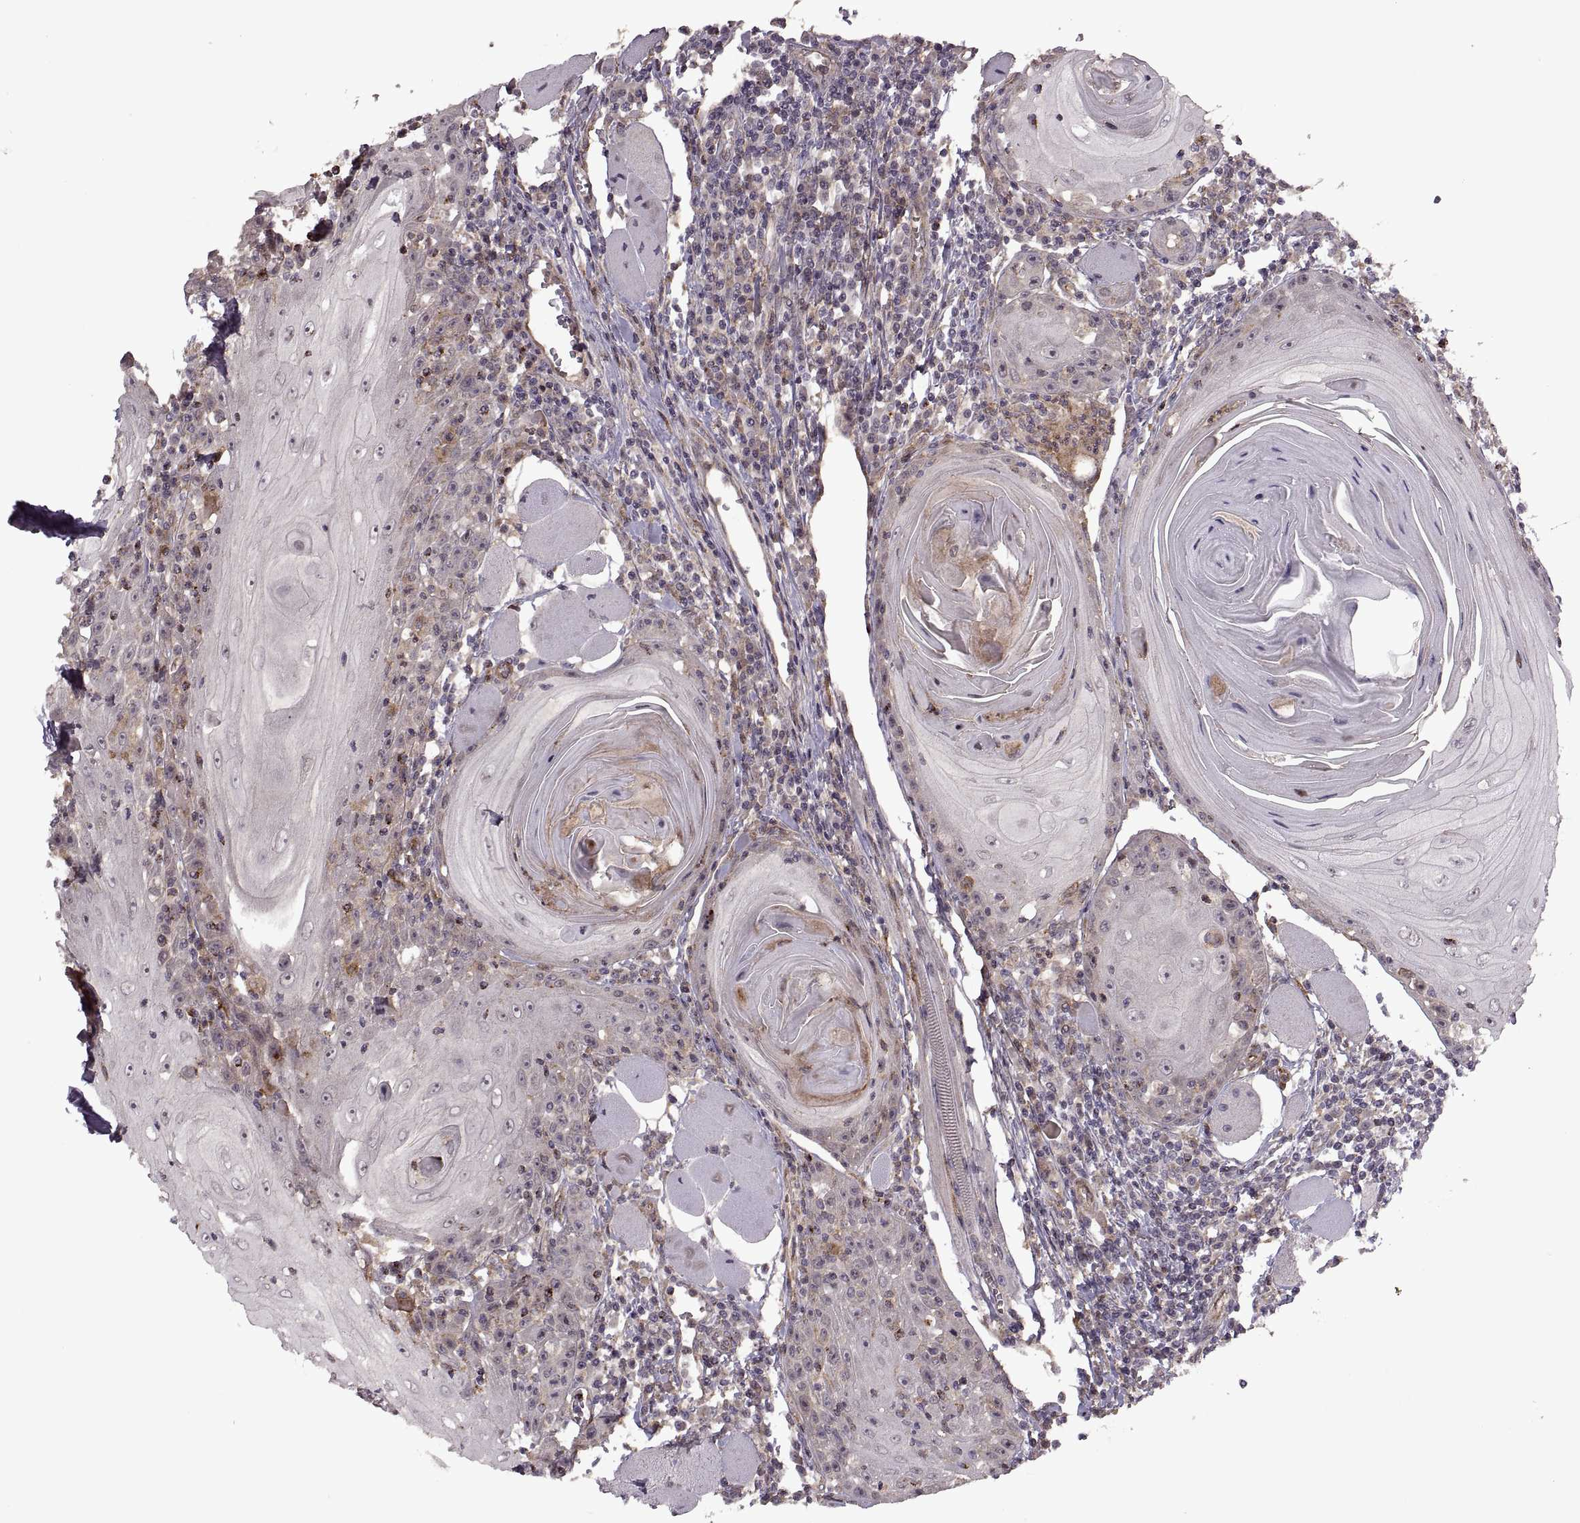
{"staining": {"intensity": "negative", "quantity": "none", "location": "none"}, "tissue": "head and neck cancer", "cell_type": "Tumor cells", "image_type": "cancer", "snomed": [{"axis": "morphology", "description": "Normal tissue, NOS"}, {"axis": "morphology", "description": "Squamous cell carcinoma, NOS"}, {"axis": "topography", "description": "Oral tissue"}, {"axis": "topography", "description": "Head-Neck"}], "caption": "IHC of human head and neck cancer (squamous cell carcinoma) reveals no positivity in tumor cells.", "gene": "PIERCE1", "patient": {"sex": "male", "age": 52}}